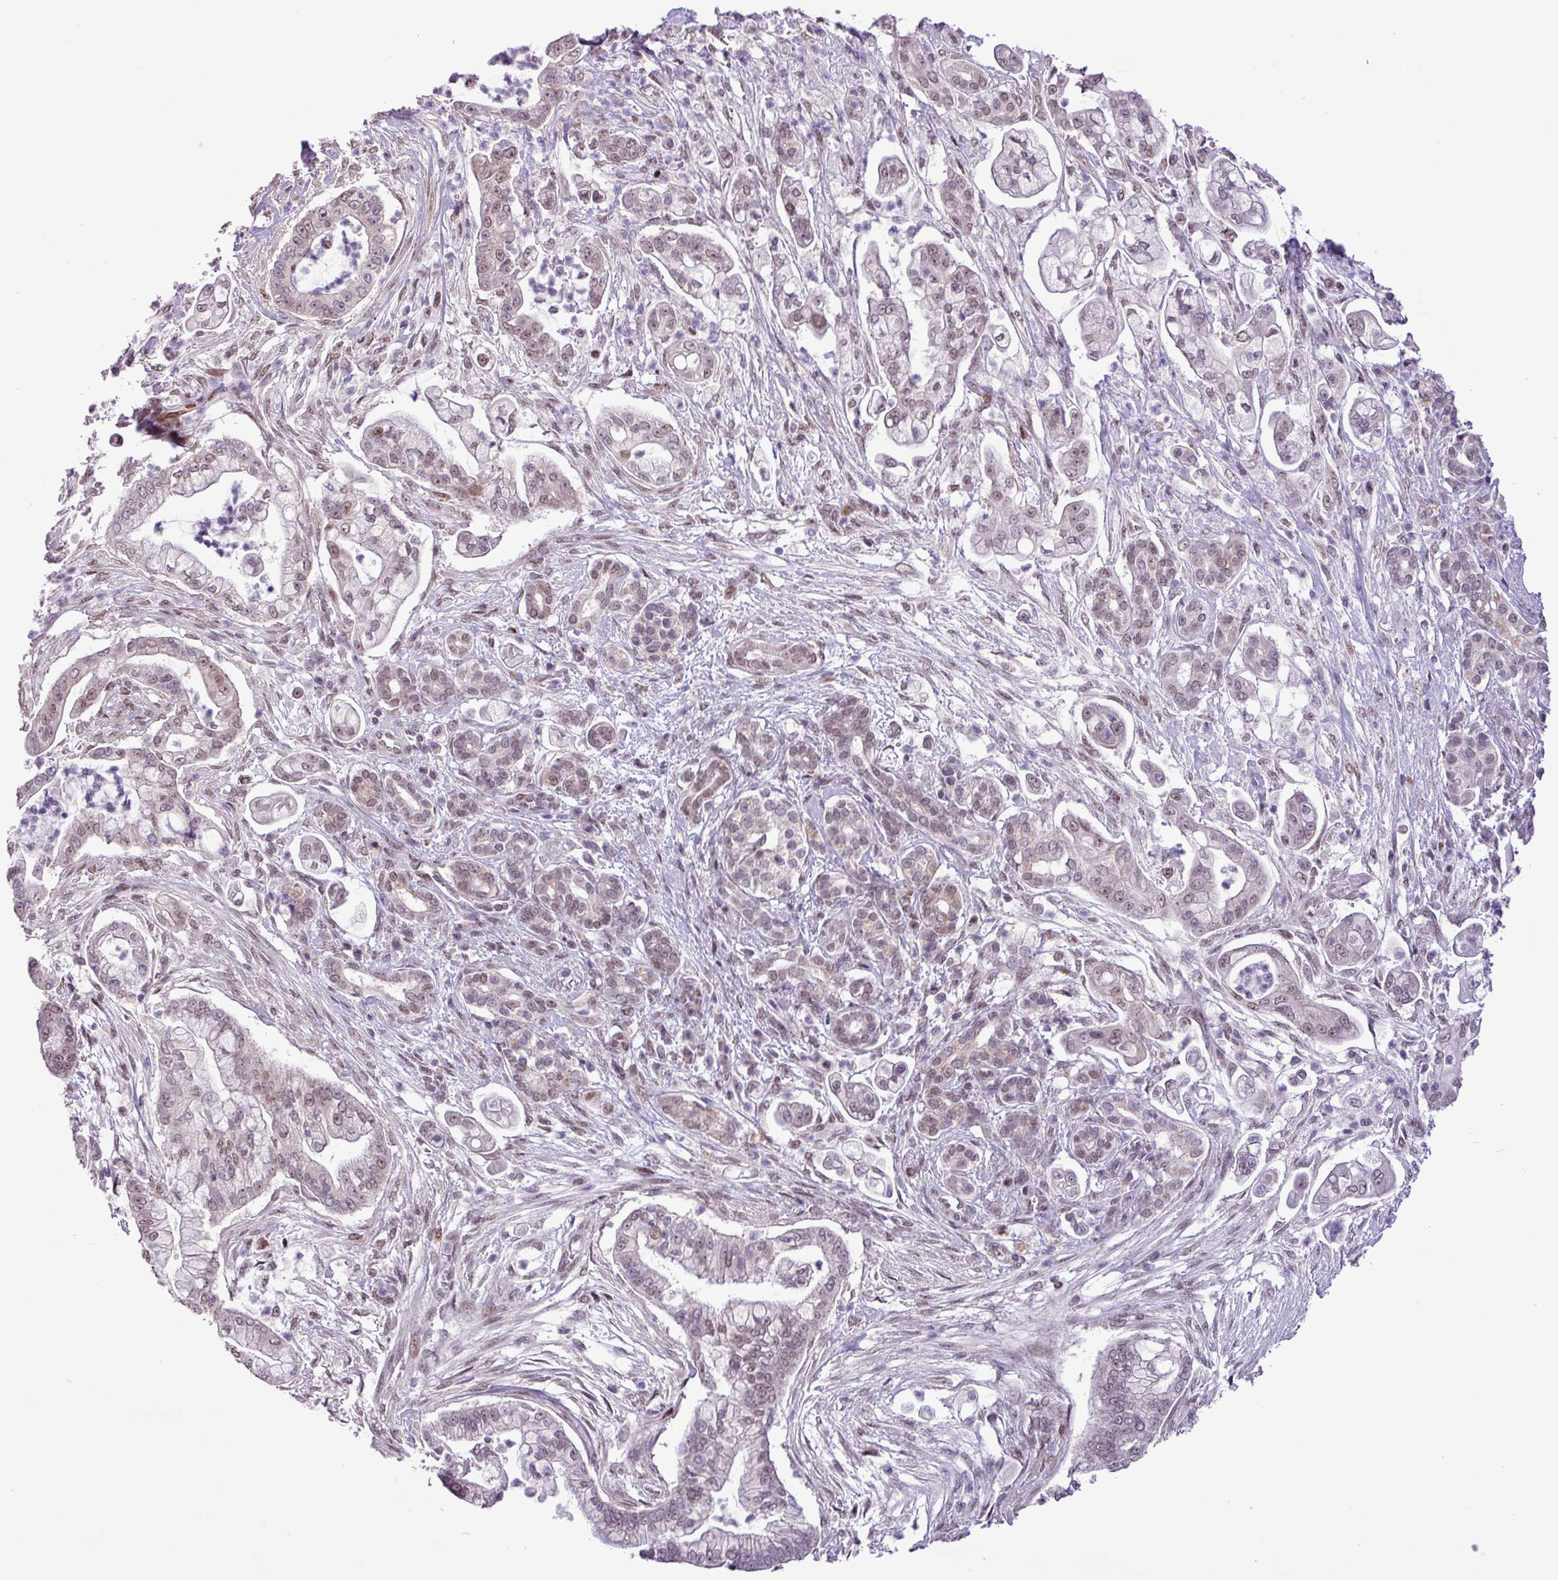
{"staining": {"intensity": "weak", "quantity": ">75%", "location": "nuclear"}, "tissue": "pancreatic cancer", "cell_type": "Tumor cells", "image_type": "cancer", "snomed": [{"axis": "morphology", "description": "Adenocarcinoma, NOS"}, {"axis": "topography", "description": "Pancreas"}], "caption": "Immunohistochemistry (DAB) staining of adenocarcinoma (pancreatic) reveals weak nuclear protein expression in about >75% of tumor cells.", "gene": "ZNF354A", "patient": {"sex": "female", "age": 69}}